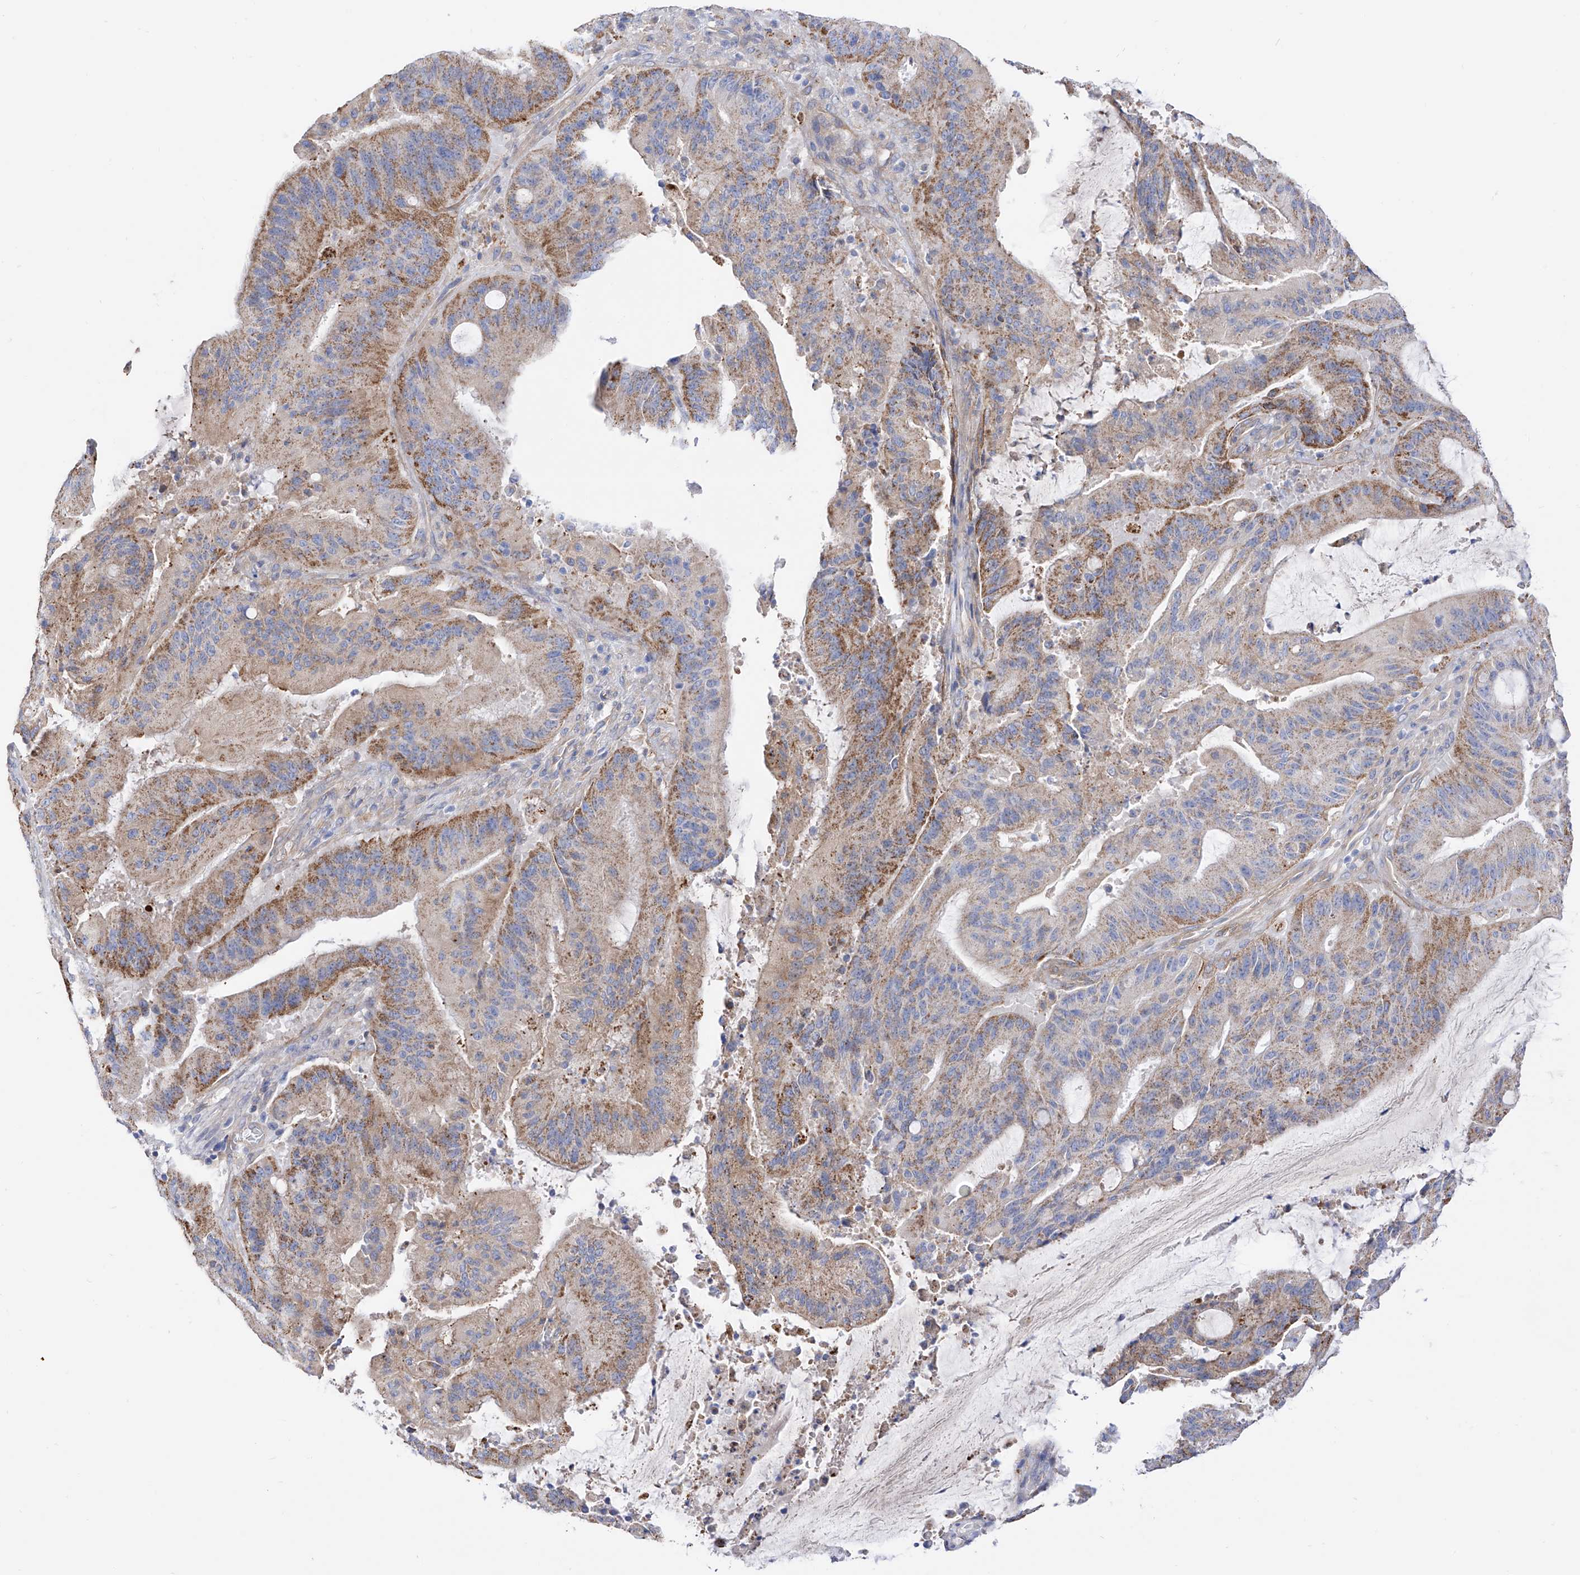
{"staining": {"intensity": "moderate", "quantity": "25%-75%", "location": "cytoplasmic/membranous"}, "tissue": "liver cancer", "cell_type": "Tumor cells", "image_type": "cancer", "snomed": [{"axis": "morphology", "description": "Normal tissue, NOS"}, {"axis": "morphology", "description": "Cholangiocarcinoma"}, {"axis": "topography", "description": "Liver"}, {"axis": "topography", "description": "Peripheral nerve tissue"}], "caption": "A brown stain labels moderate cytoplasmic/membranous expression of a protein in cholangiocarcinoma (liver) tumor cells. (DAB = brown stain, brightfield microscopy at high magnification).", "gene": "ZNF653", "patient": {"sex": "female", "age": 73}}